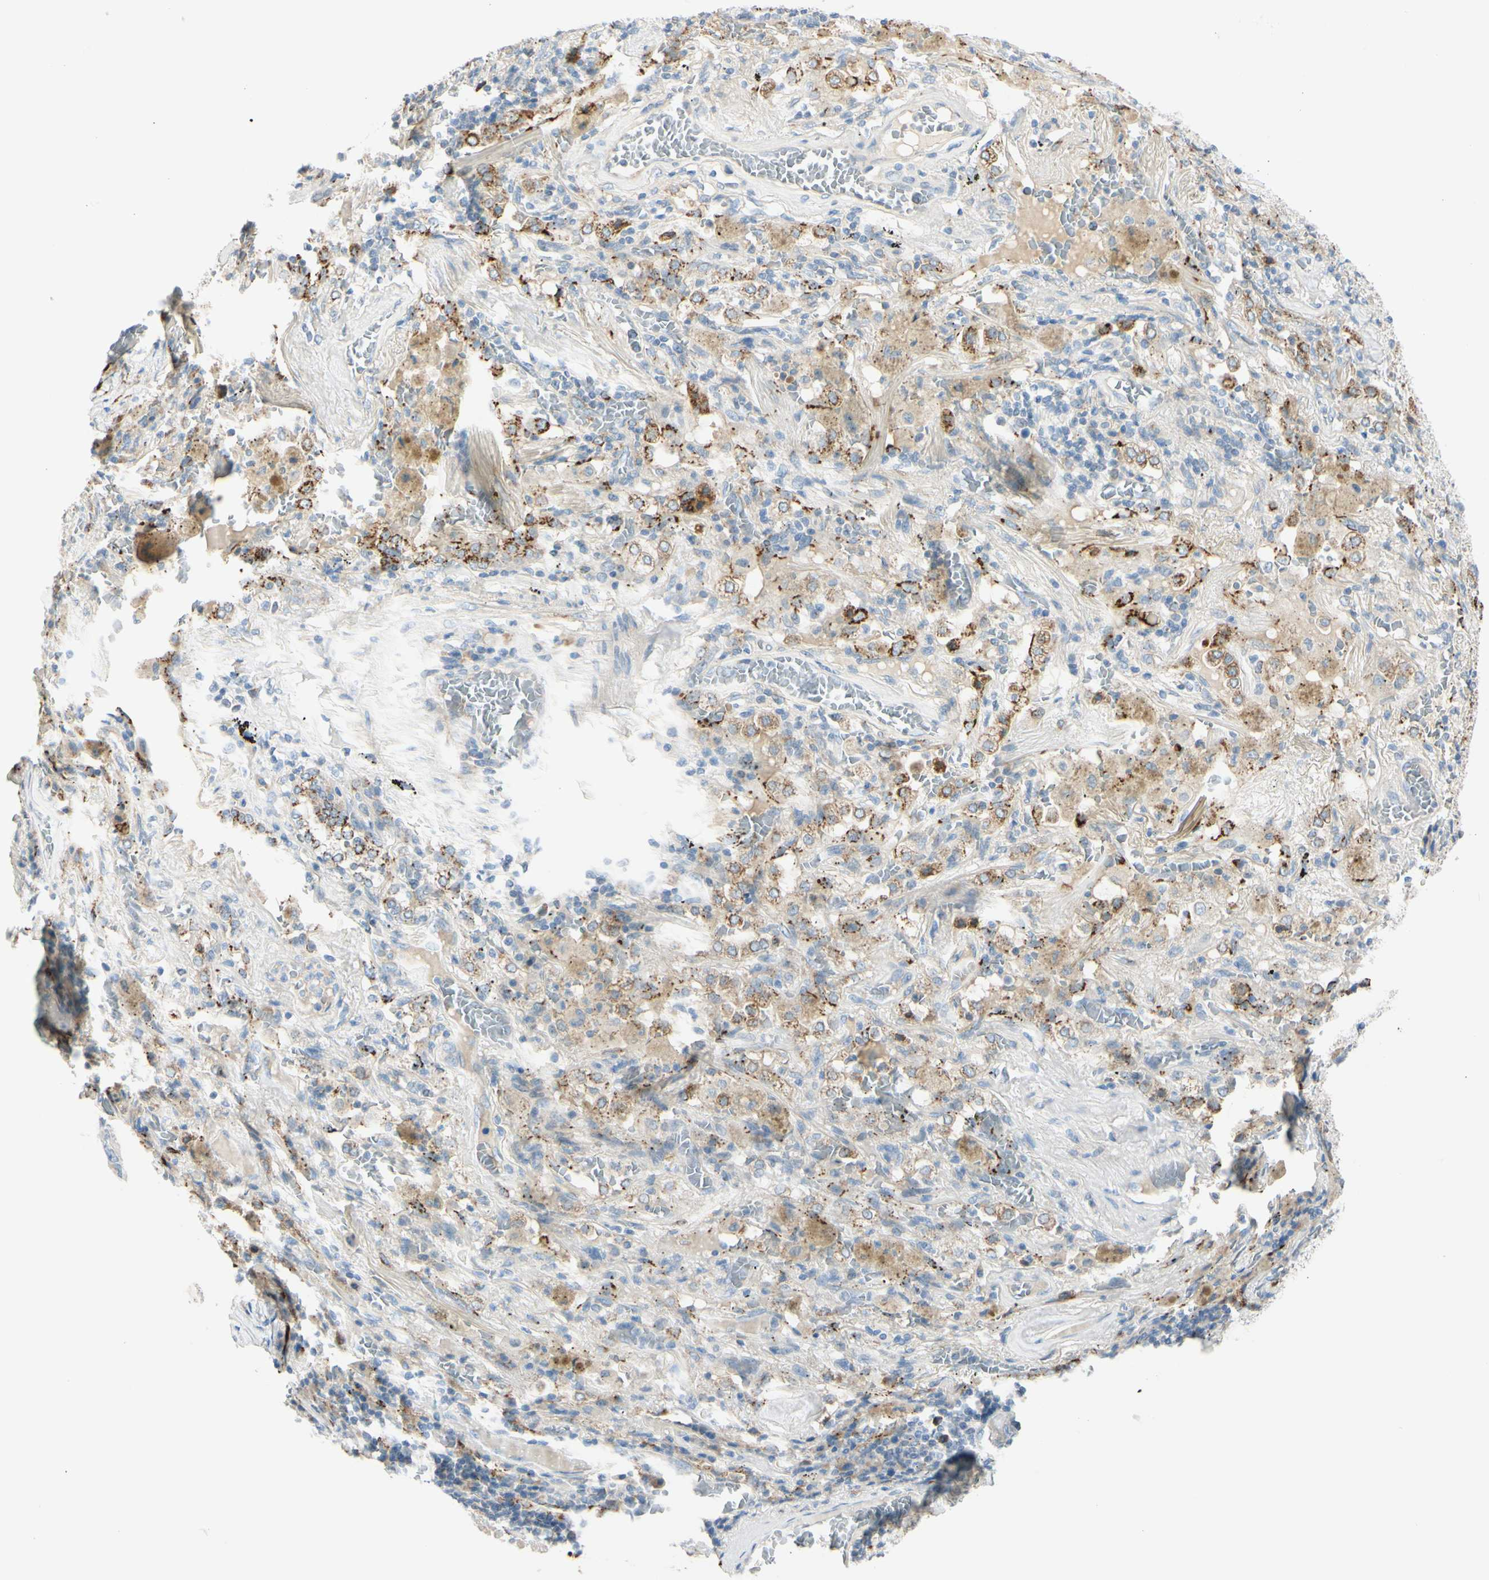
{"staining": {"intensity": "strong", "quantity": "<25%", "location": "cytoplasmic/membranous"}, "tissue": "lung cancer", "cell_type": "Tumor cells", "image_type": "cancer", "snomed": [{"axis": "morphology", "description": "Squamous cell carcinoma, NOS"}, {"axis": "topography", "description": "Lung"}], "caption": "Immunohistochemical staining of lung cancer (squamous cell carcinoma) shows medium levels of strong cytoplasmic/membranous expression in about <25% of tumor cells.", "gene": "GALNT5", "patient": {"sex": "male", "age": 57}}